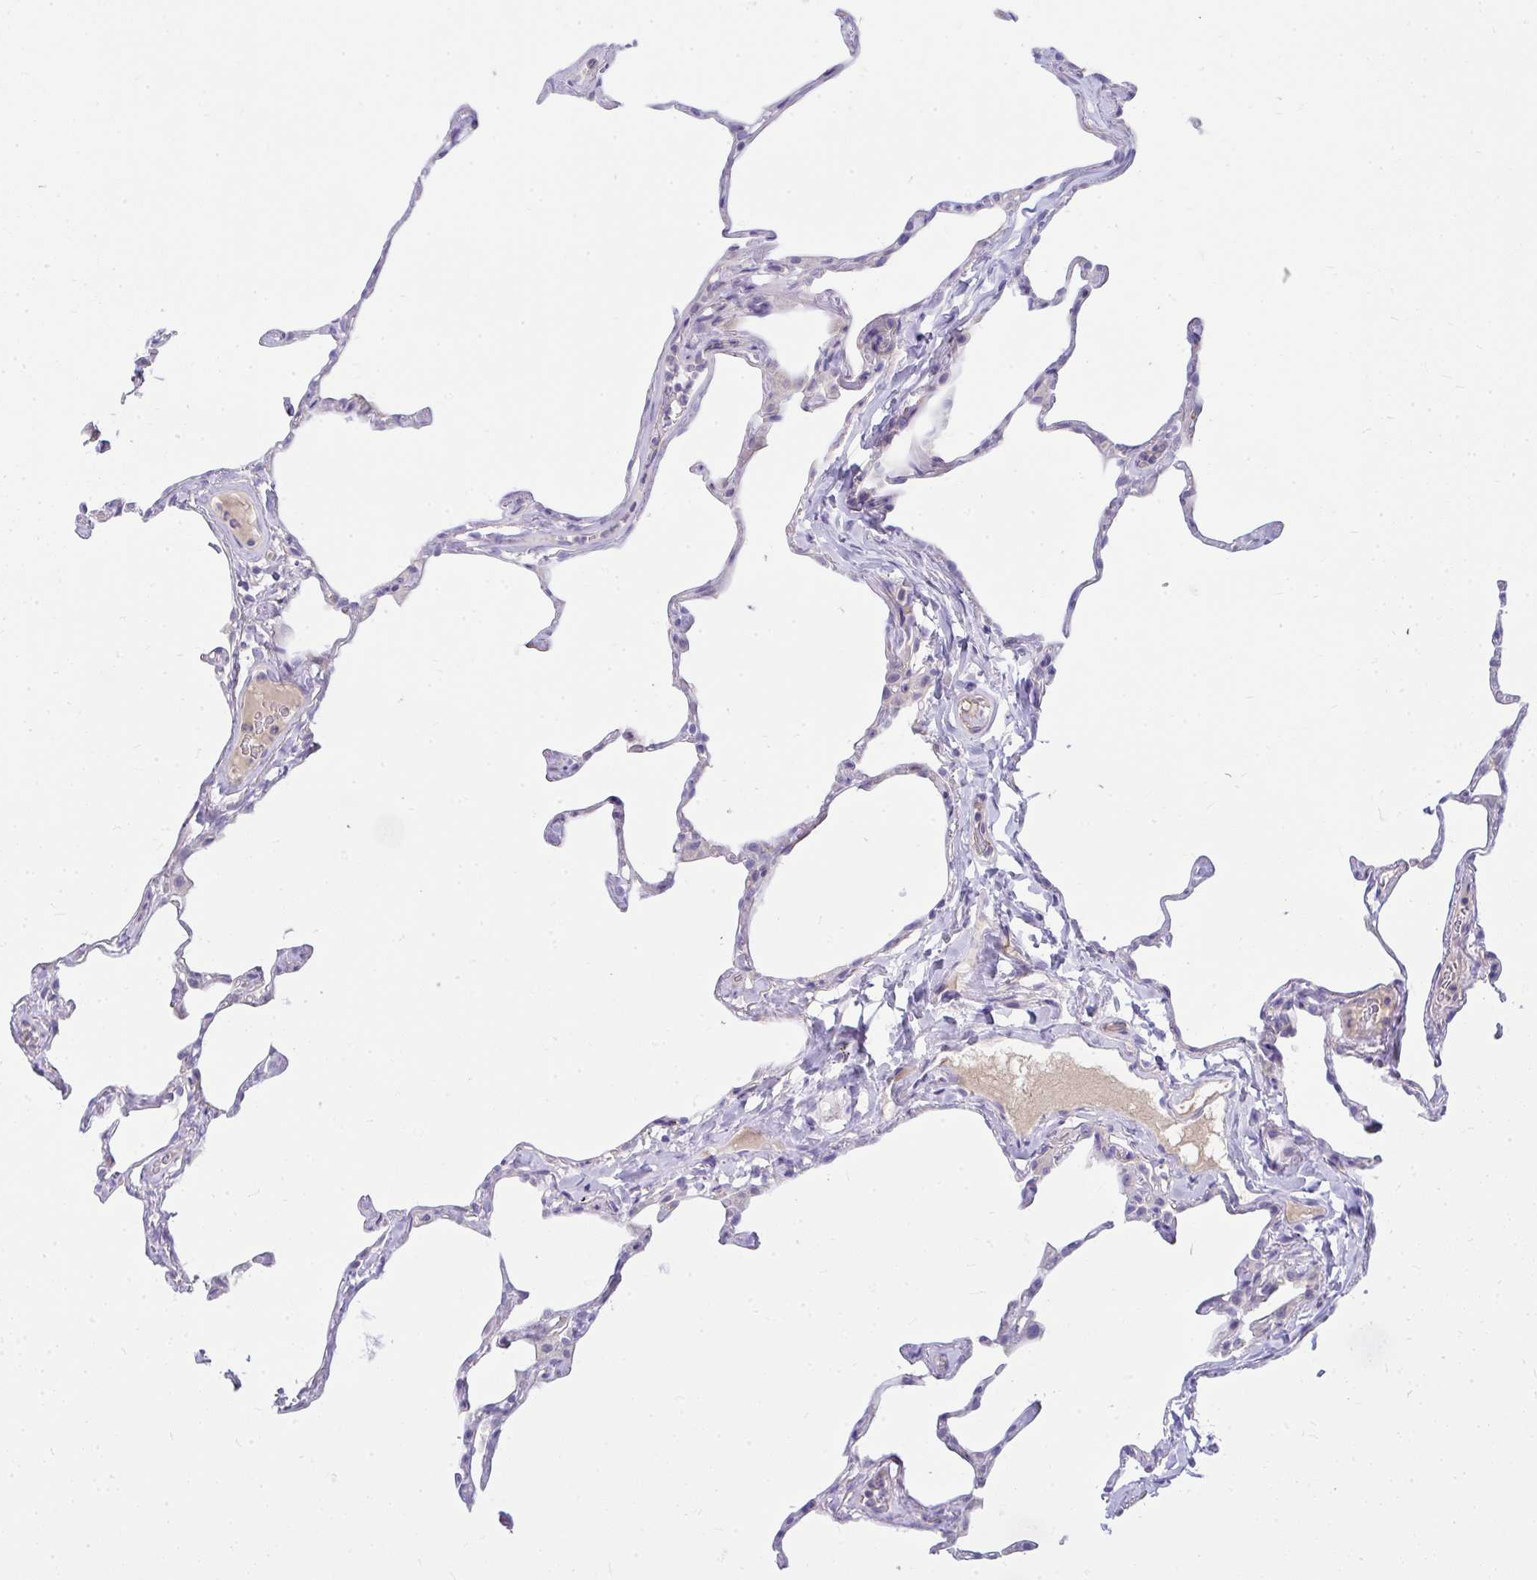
{"staining": {"intensity": "negative", "quantity": "none", "location": "none"}, "tissue": "lung", "cell_type": "Alveolar cells", "image_type": "normal", "snomed": [{"axis": "morphology", "description": "Normal tissue, NOS"}, {"axis": "topography", "description": "Lung"}], "caption": "The image demonstrates no staining of alveolar cells in unremarkable lung.", "gene": "LRRC36", "patient": {"sex": "male", "age": 65}}